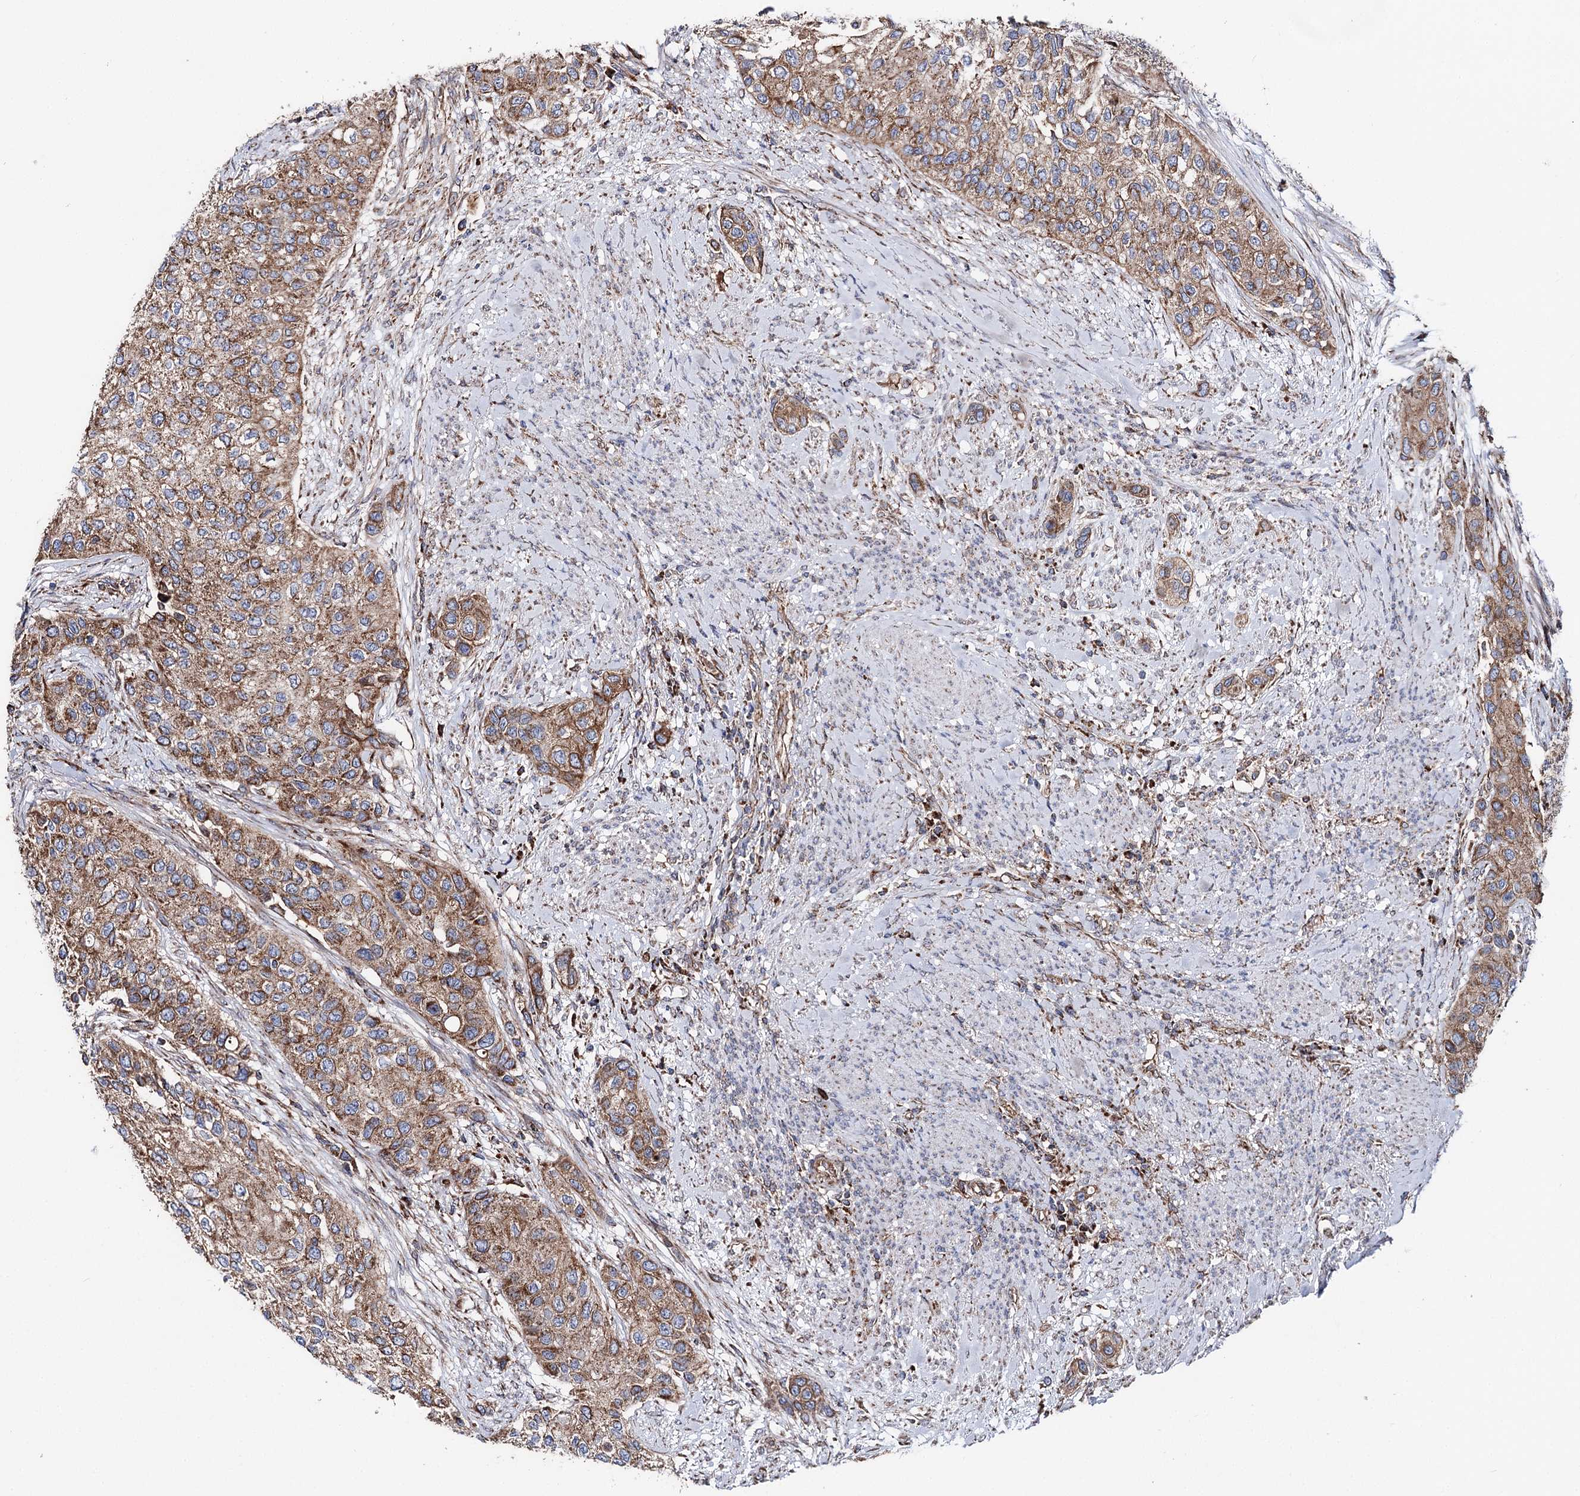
{"staining": {"intensity": "moderate", "quantity": ">75%", "location": "cytoplasmic/membranous"}, "tissue": "urothelial cancer", "cell_type": "Tumor cells", "image_type": "cancer", "snomed": [{"axis": "morphology", "description": "Normal tissue, NOS"}, {"axis": "morphology", "description": "Urothelial carcinoma, High grade"}, {"axis": "topography", "description": "Vascular tissue"}, {"axis": "topography", "description": "Urinary bladder"}], "caption": "Immunohistochemistry (IHC) micrograph of neoplastic tissue: urothelial carcinoma (high-grade) stained using immunohistochemistry exhibits medium levels of moderate protein expression localized specifically in the cytoplasmic/membranous of tumor cells, appearing as a cytoplasmic/membranous brown color.", "gene": "MSANTD2", "patient": {"sex": "female", "age": 56}}